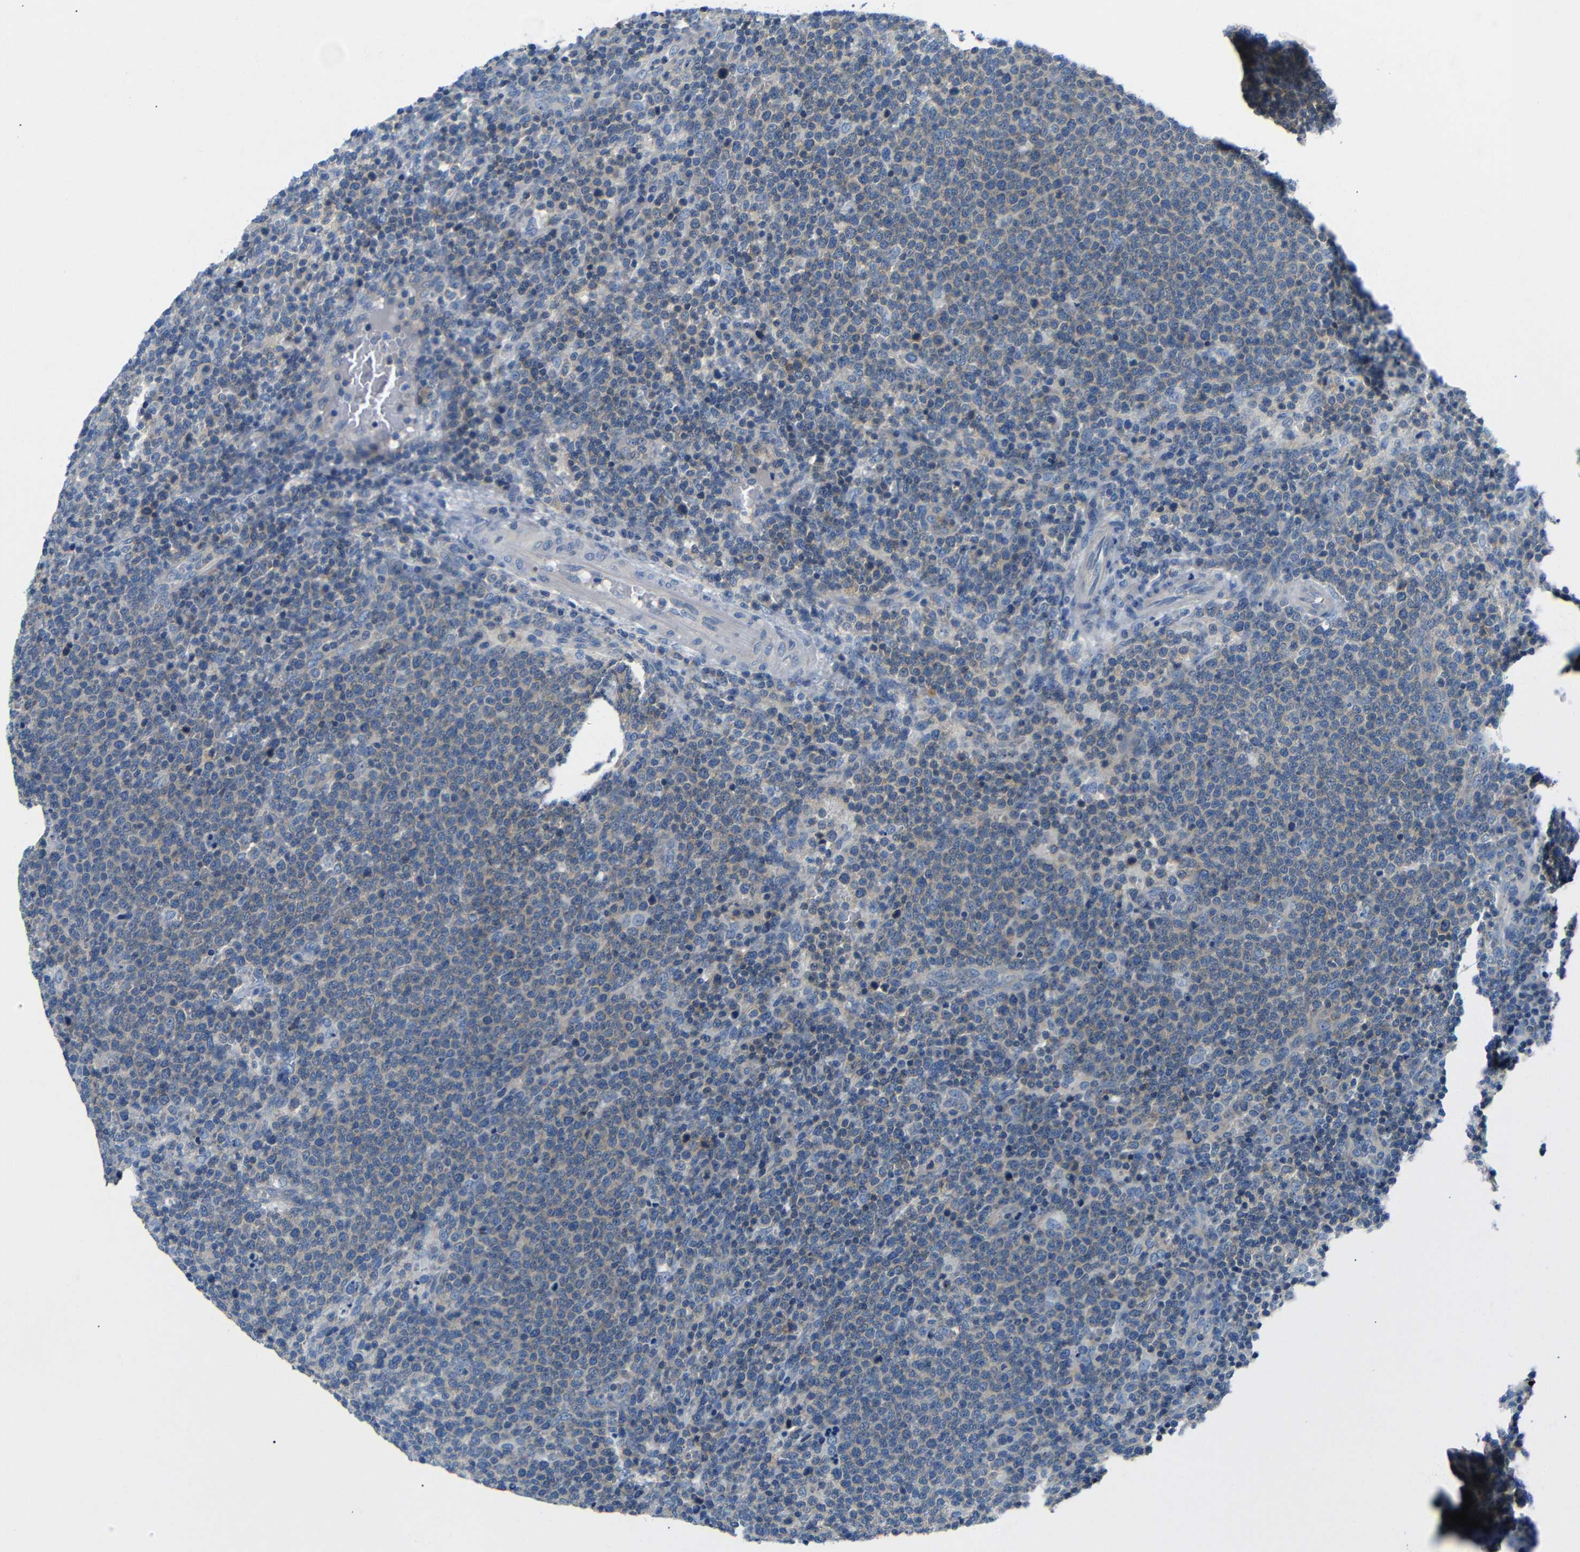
{"staining": {"intensity": "weak", "quantity": "<25%", "location": "cytoplasmic/membranous"}, "tissue": "lymphoma", "cell_type": "Tumor cells", "image_type": "cancer", "snomed": [{"axis": "morphology", "description": "Malignant lymphoma, non-Hodgkin's type, High grade"}, {"axis": "topography", "description": "Lymph node"}], "caption": "High power microscopy histopathology image of an IHC image of malignant lymphoma, non-Hodgkin's type (high-grade), revealing no significant expression in tumor cells.", "gene": "DCP1A", "patient": {"sex": "male", "age": 61}}